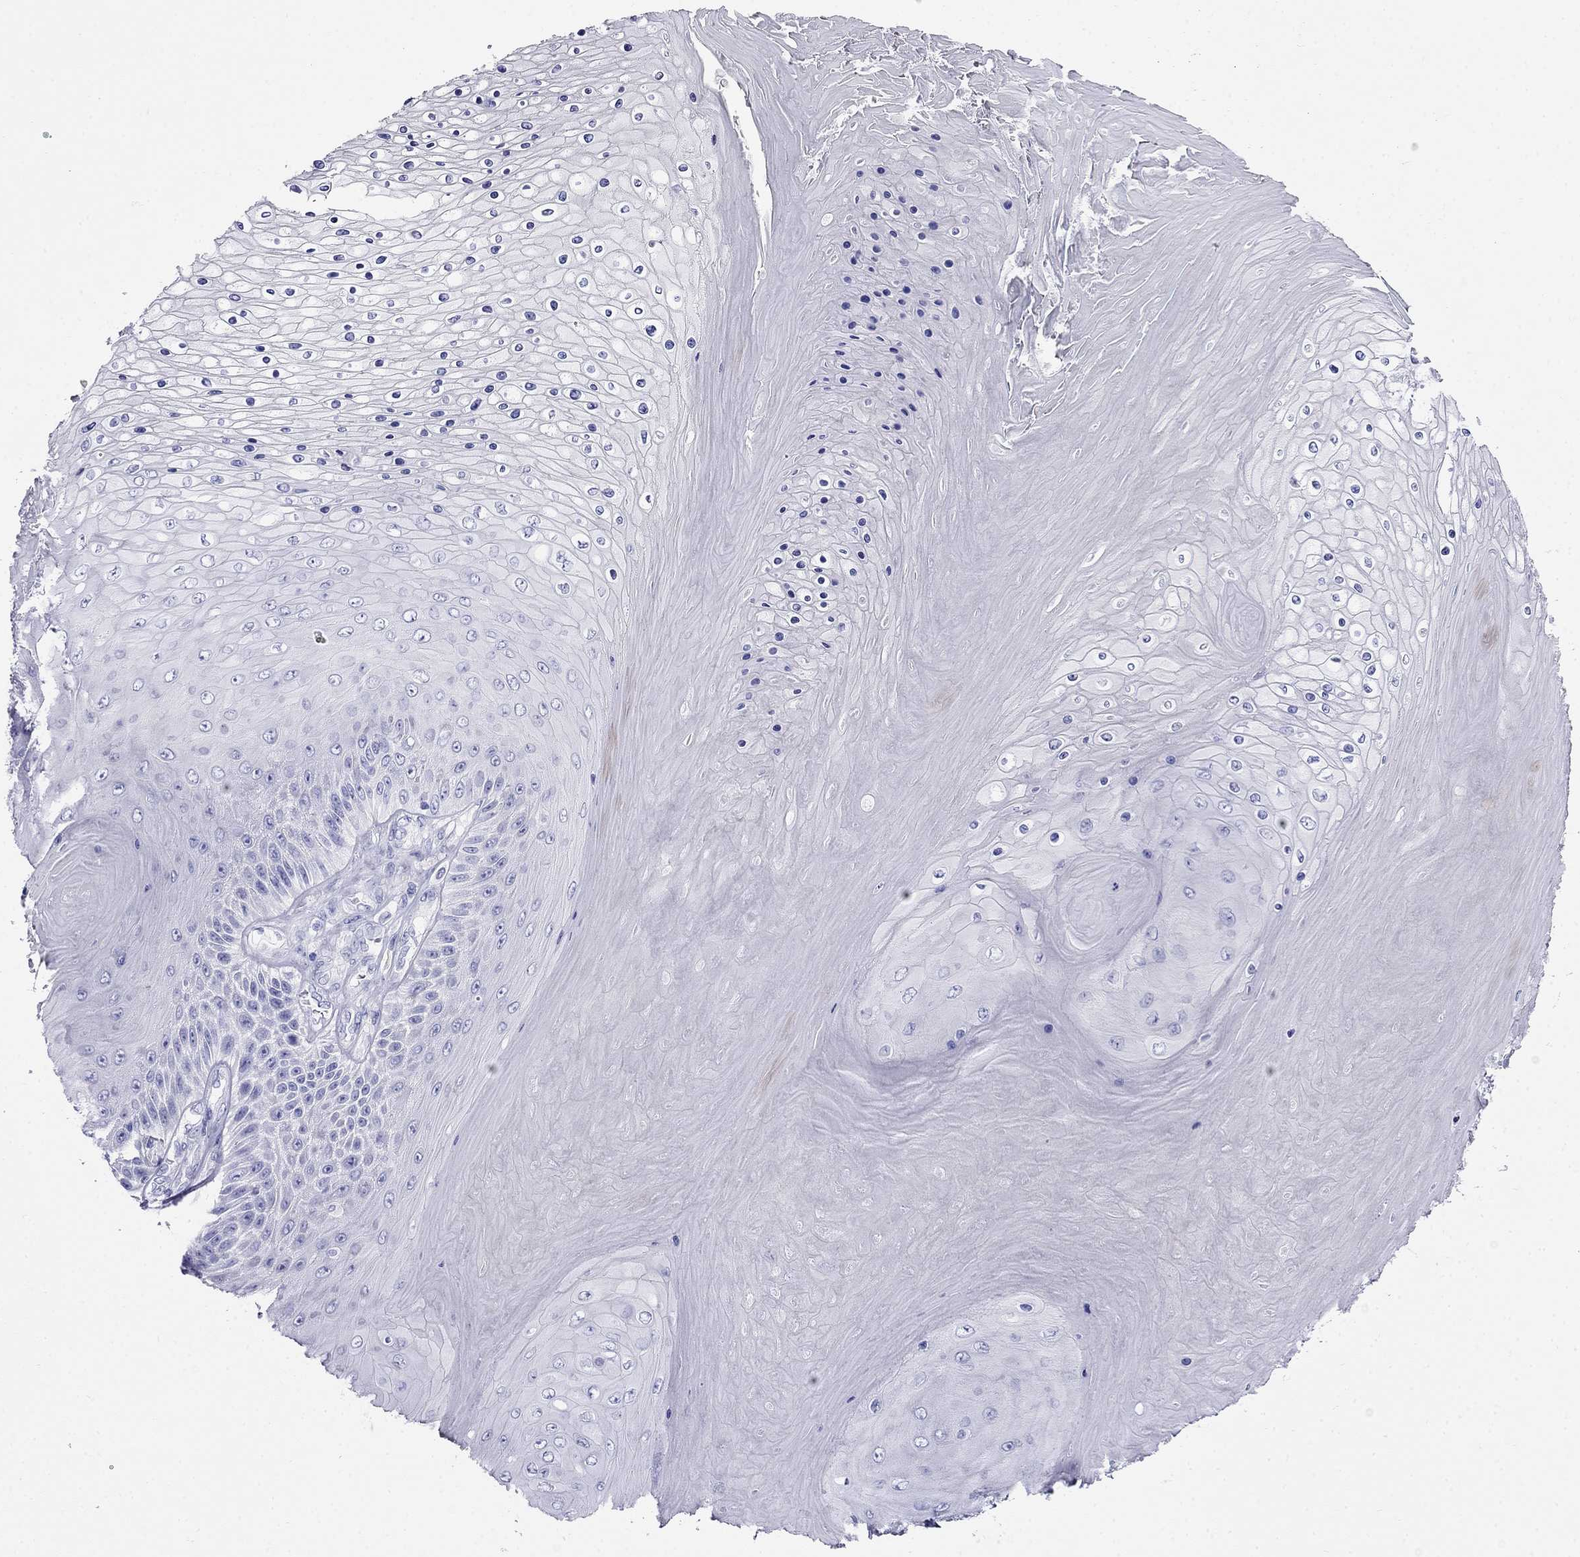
{"staining": {"intensity": "negative", "quantity": "none", "location": "none"}, "tissue": "skin cancer", "cell_type": "Tumor cells", "image_type": "cancer", "snomed": [{"axis": "morphology", "description": "Squamous cell carcinoma, NOS"}, {"axis": "topography", "description": "Skin"}], "caption": "There is no significant expression in tumor cells of squamous cell carcinoma (skin).", "gene": "PPP1R36", "patient": {"sex": "male", "age": 62}}